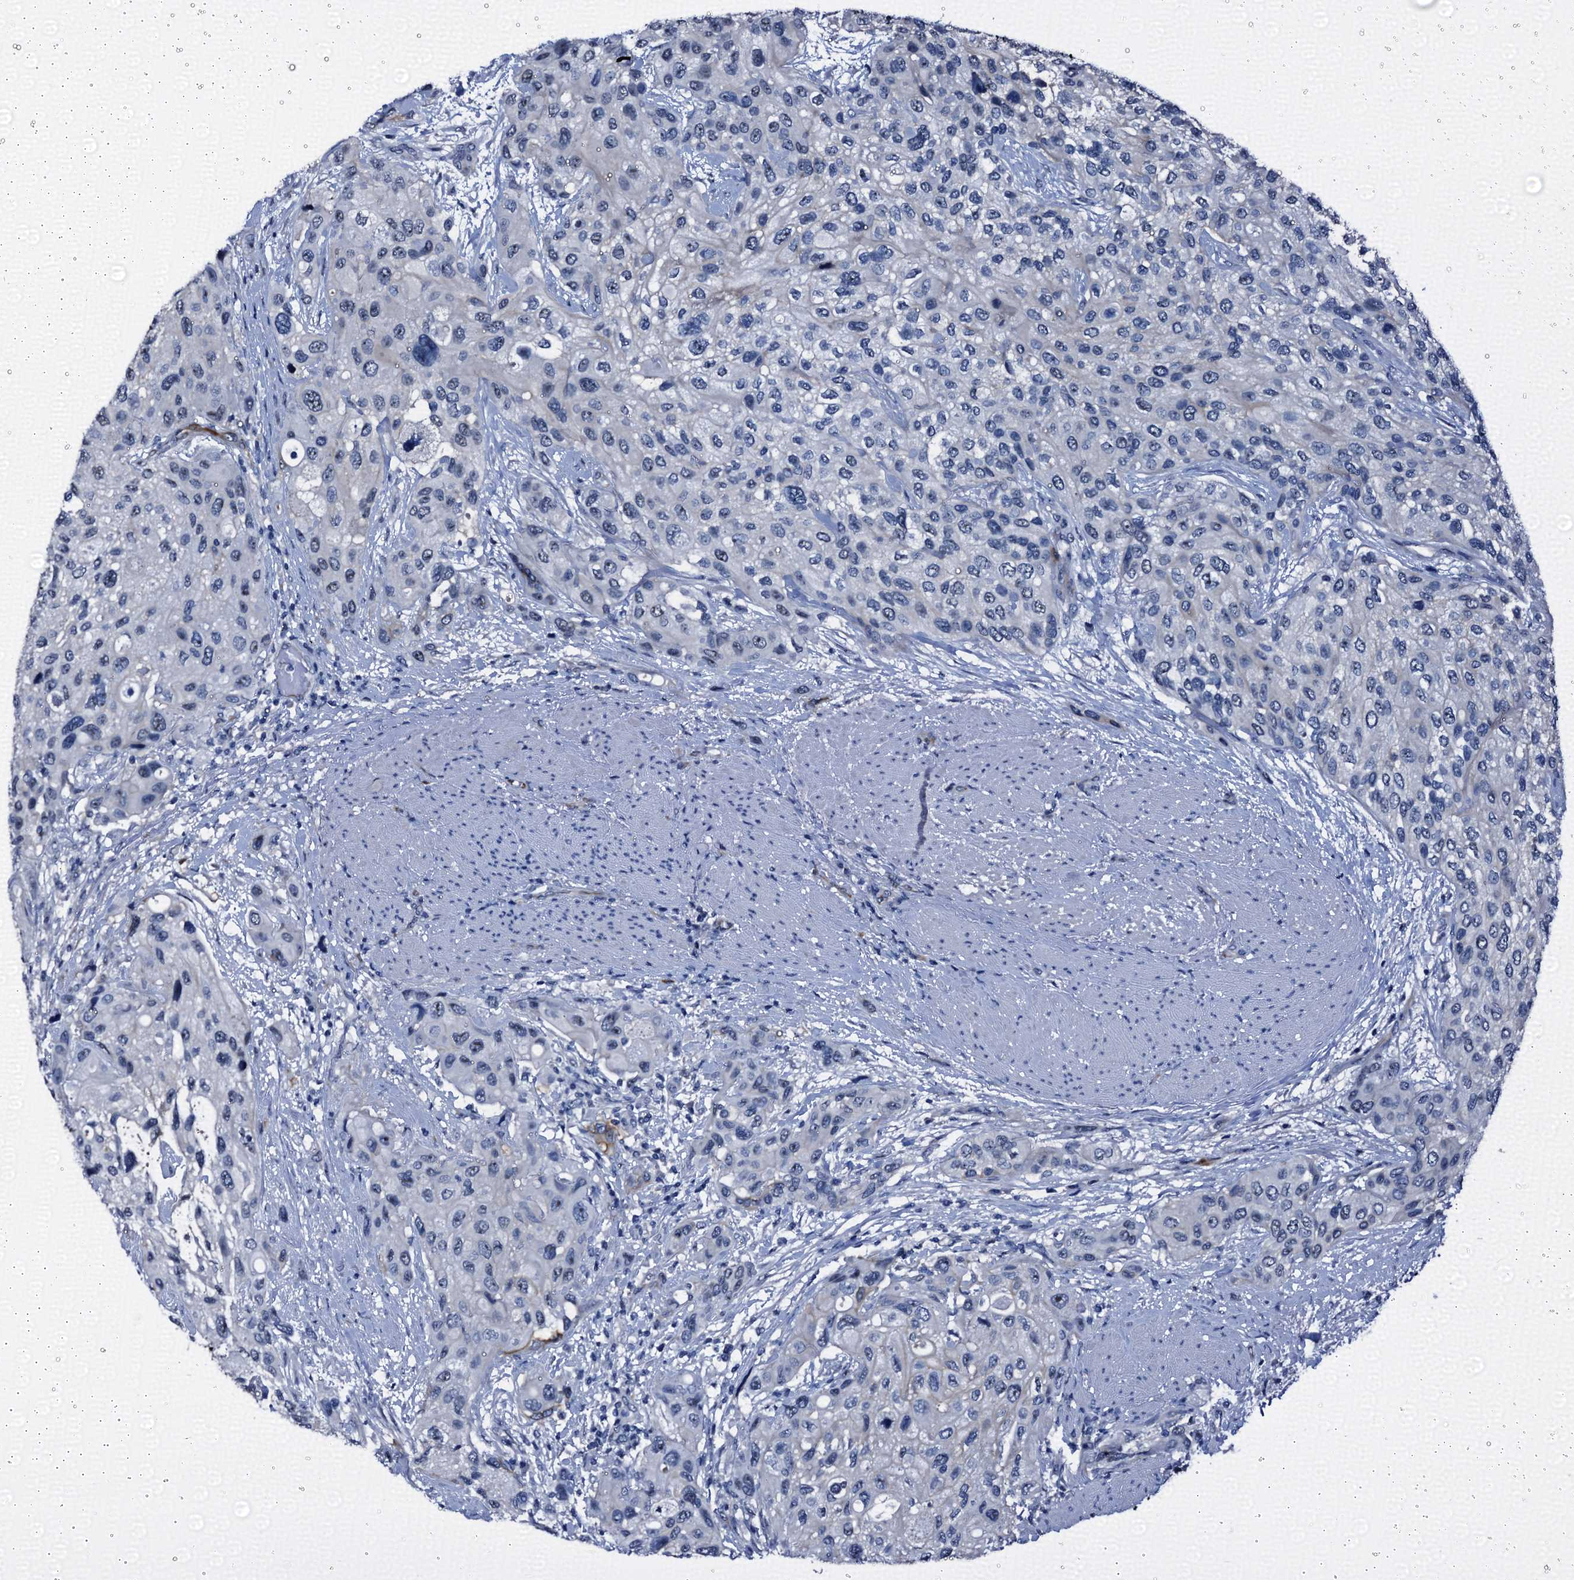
{"staining": {"intensity": "negative", "quantity": "none", "location": "none"}, "tissue": "urothelial cancer", "cell_type": "Tumor cells", "image_type": "cancer", "snomed": [{"axis": "morphology", "description": "Normal tissue, NOS"}, {"axis": "morphology", "description": "Urothelial carcinoma, High grade"}, {"axis": "topography", "description": "Vascular tissue"}, {"axis": "topography", "description": "Urinary bladder"}], "caption": "DAB (3,3'-diaminobenzidine) immunohistochemical staining of urothelial cancer demonstrates no significant expression in tumor cells. Nuclei are stained in blue.", "gene": "EMG1", "patient": {"sex": "female", "age": 56}}